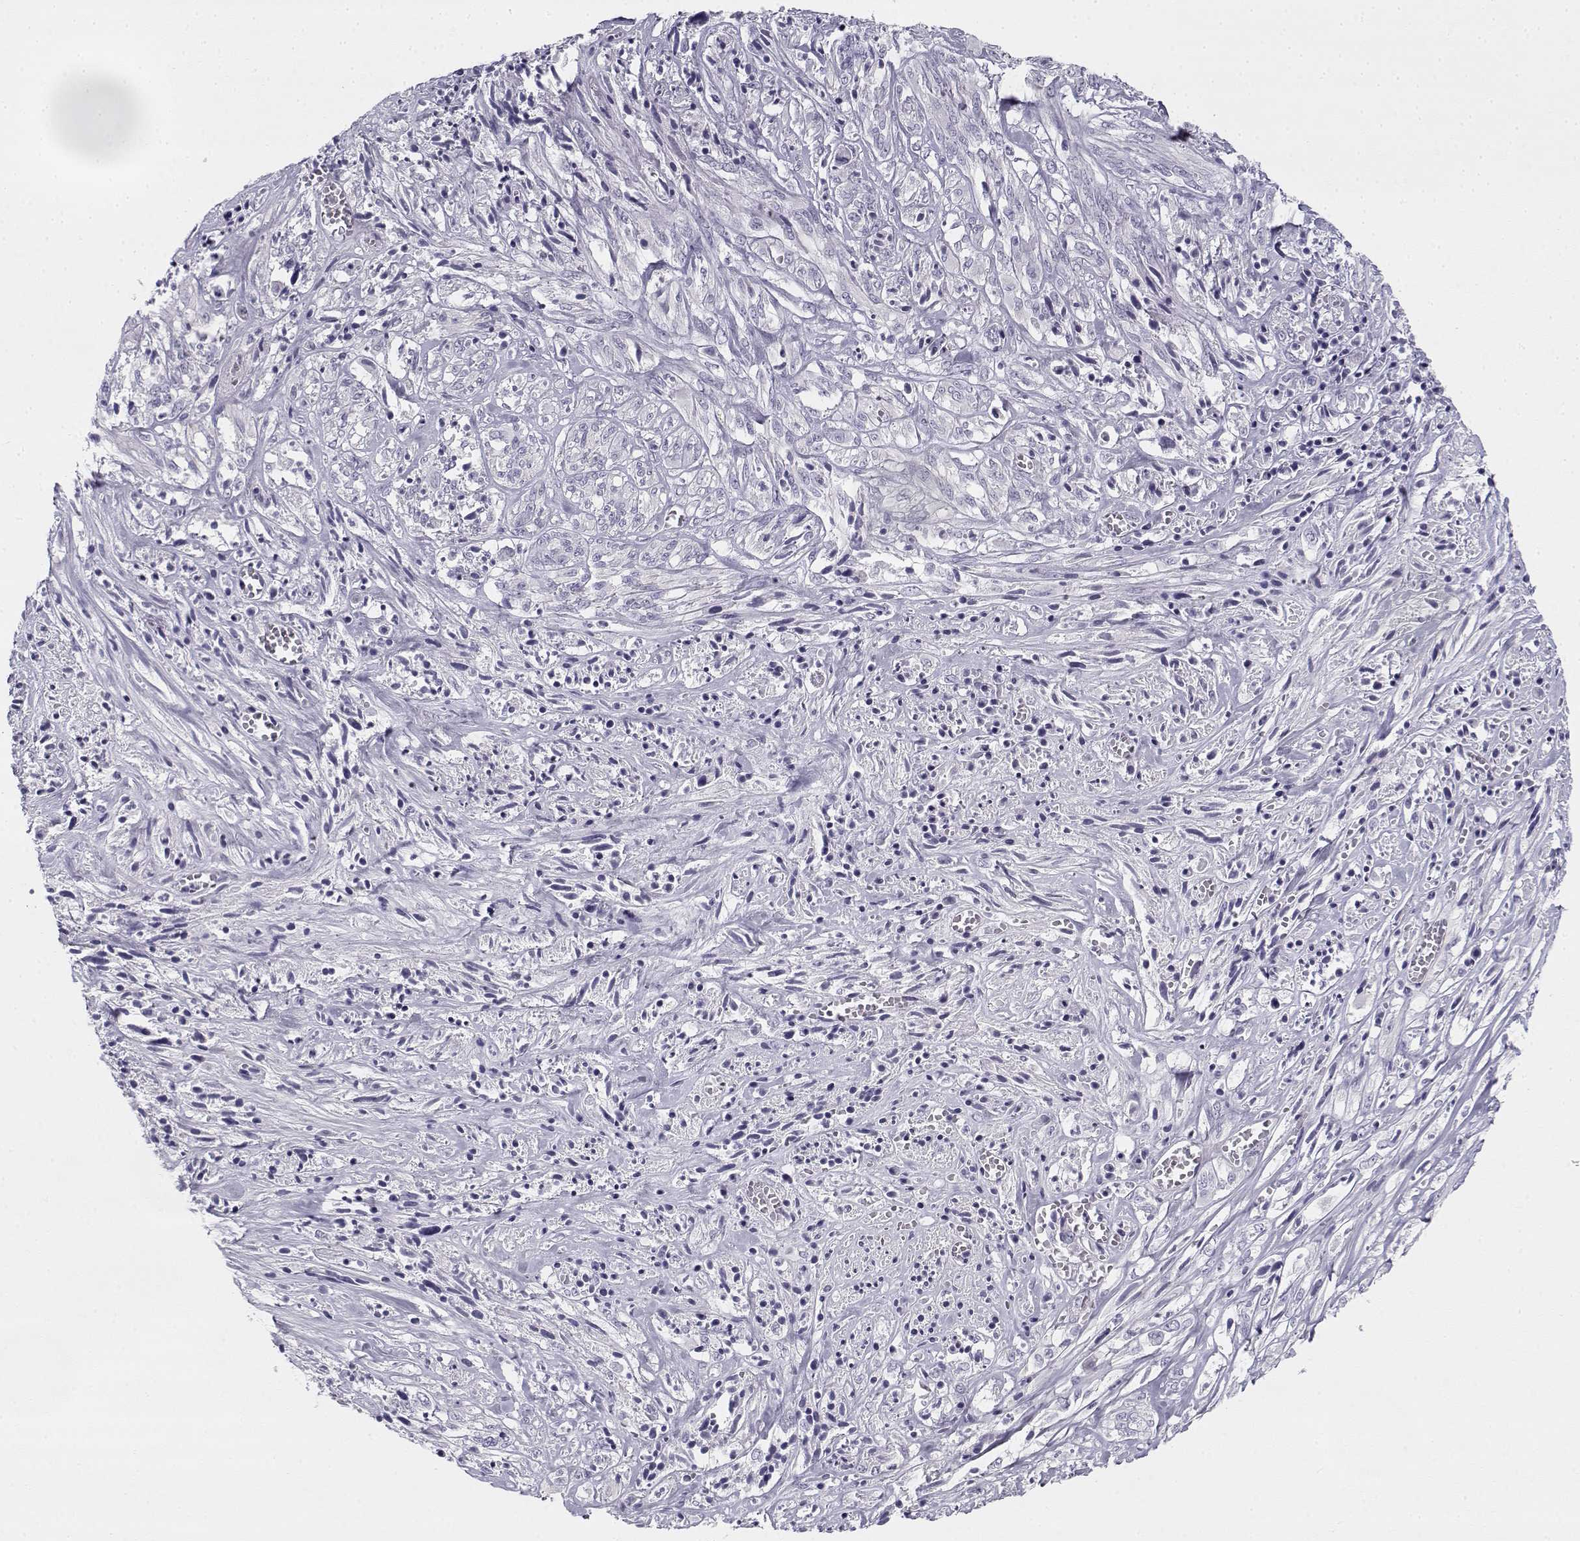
{"staining": {"intensity": "negative", "quantity": "none", "location": "none"}, "tissue": "melanoma", "cell_type": "Tumor cells", "image_type": "cancer", "snomed": [{"axis": "morphology", "description": "Malignant melanoma, NOS"}, {"axis": "topography", "description": "Skin"}], "caption": "Malignant melanoma stained for a protein using immunohistochemistry (IHC) demonstrates no positivity tumor cells.", "gene": "CREB3L3", "patient": {"sex": "female", "age": 91}}